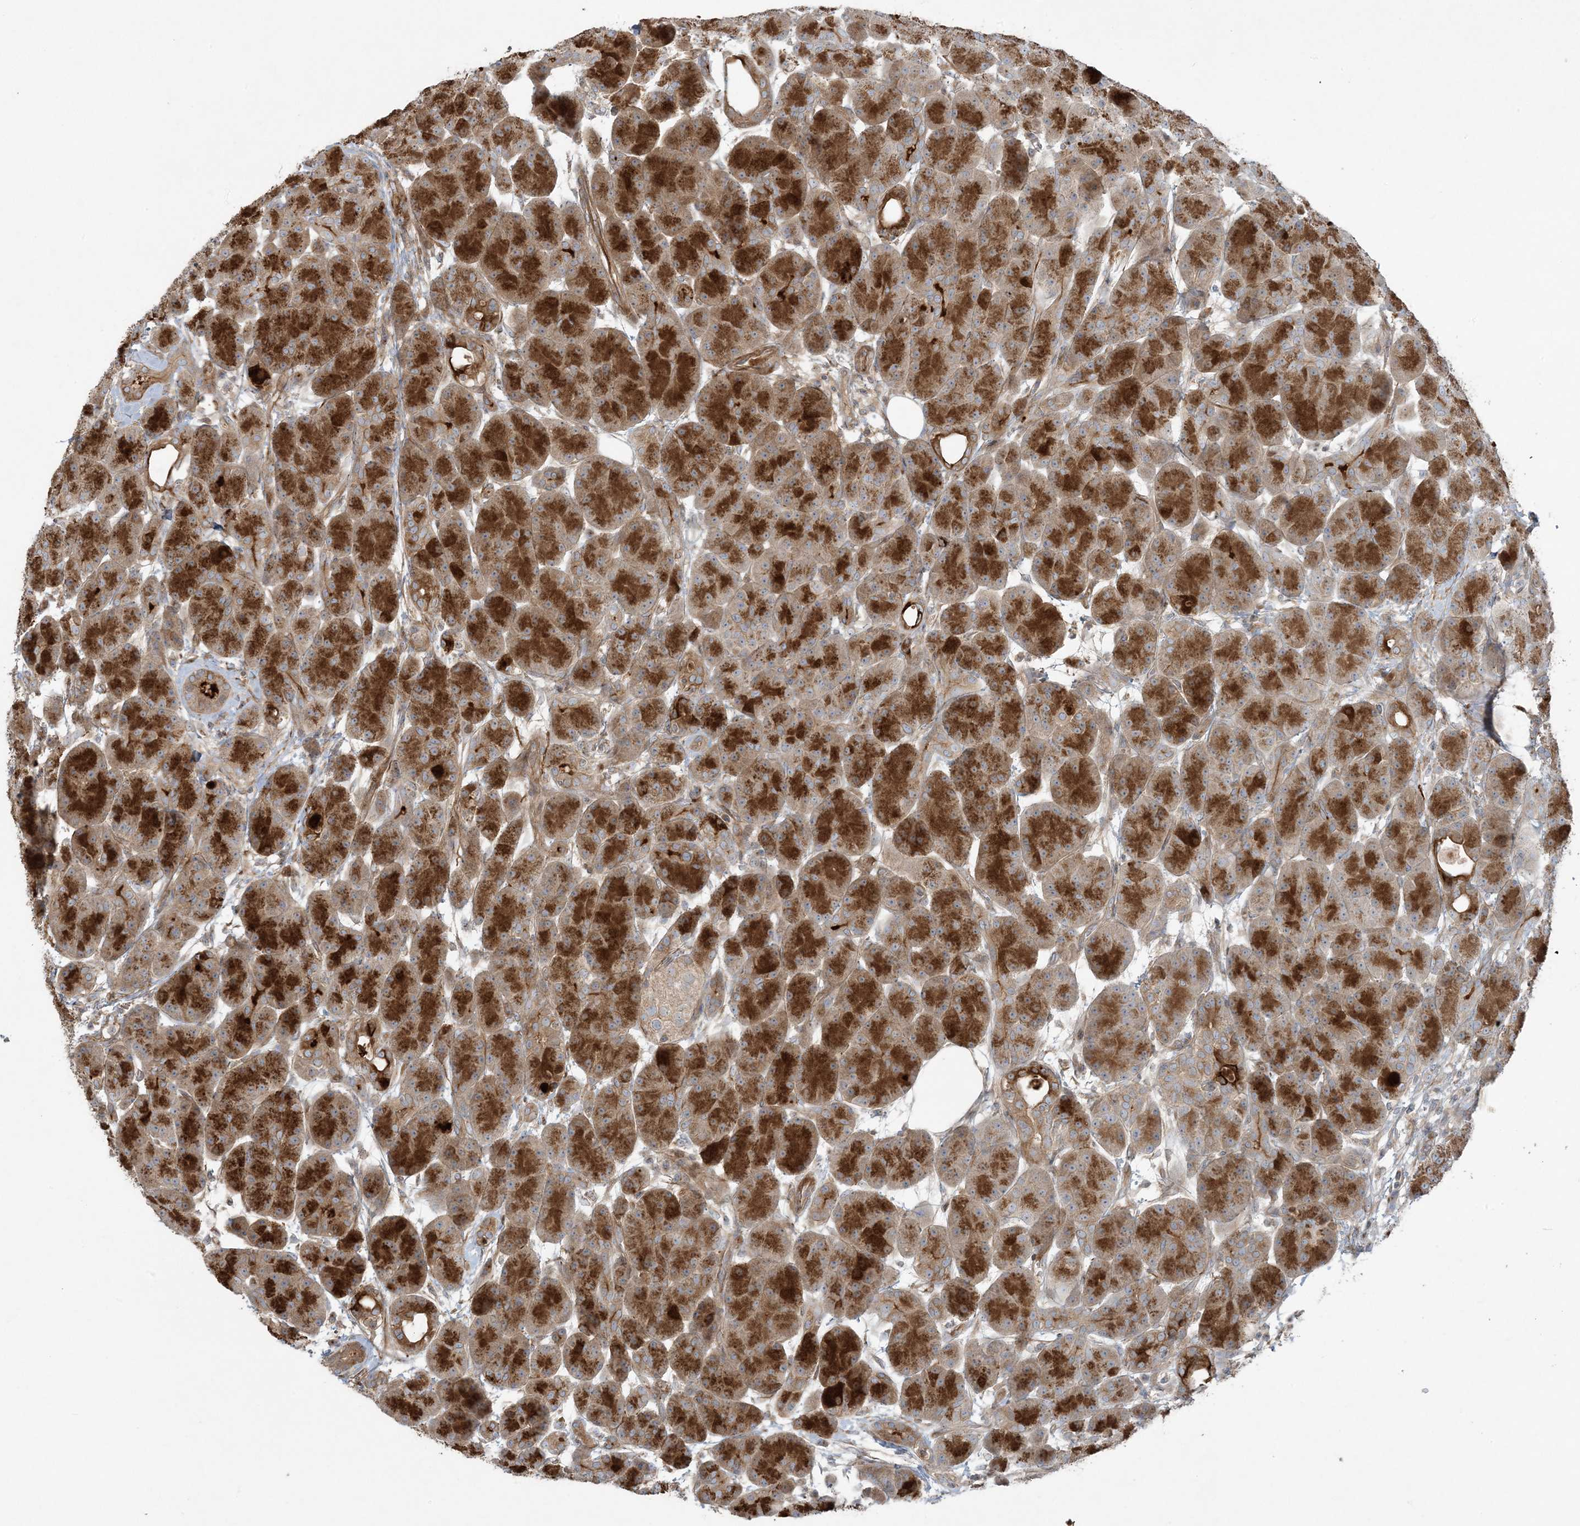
{"staining": {"intensity": "strong", "quantity": ">75%", "location": "cytoplasmic/membranous"}, "tissue": "pancreas", "cell_type": "Exocrine glandular cells", "image_type": "normal", "snomed": [{"axis": "morphology", "description": "Normal tissue, NOS"}, {"axis": "topography", "description": "Pancreas"}], "caption": "The photomicrograph exhibits immunohistochemical staining of unremarkable pancreas. There is strong cytoplasmic/membranous expression is present in about >75% of exocrine glandular cells. The staining was performed using DAB to visualize the protein expression in brown, while the nuclei were stained in blue with hematoxylin (Magnification: 20x).", "gene": "PIK3R4", "patient": {"sex": "male", "age": 63}}